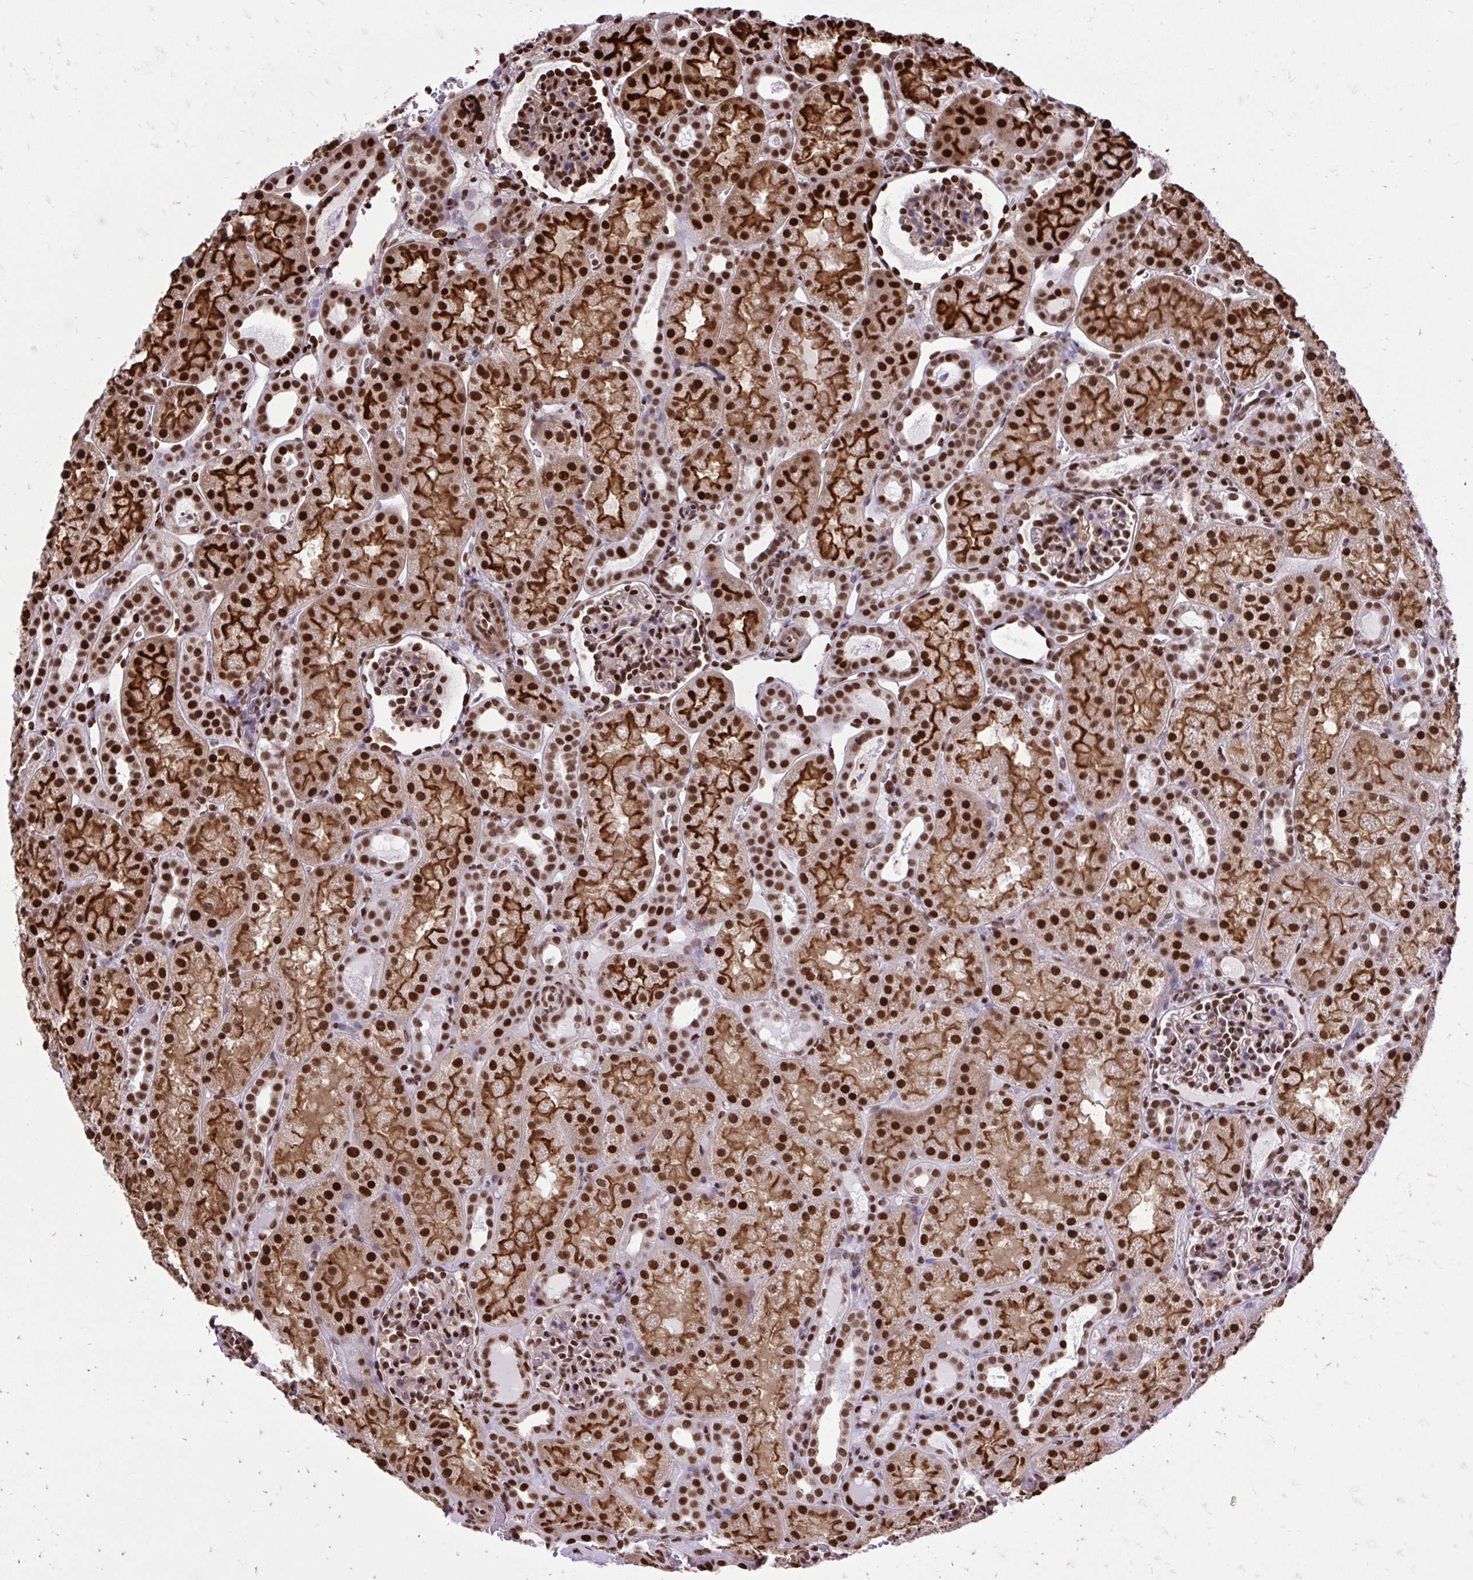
{"staining": {"intensity": "strong", "quantity": ">75%", "location": "nuclear"}, "tissue": "kidney", "cell_type": "Cells in glomeruli", "image_type": "normal", "snomed": [{"axis": "morphology", "description": "Normal tissue, NOS"}, {"axis": "topography", "description": "Kidney"}], "caption": "Kidney stained for a protein (brown) demonstrates strong nuclear positive staining in about >75% of cells in glomeruli.", "gene": "TBL1Y", "patient": {"sex": "male", "age": 2}}